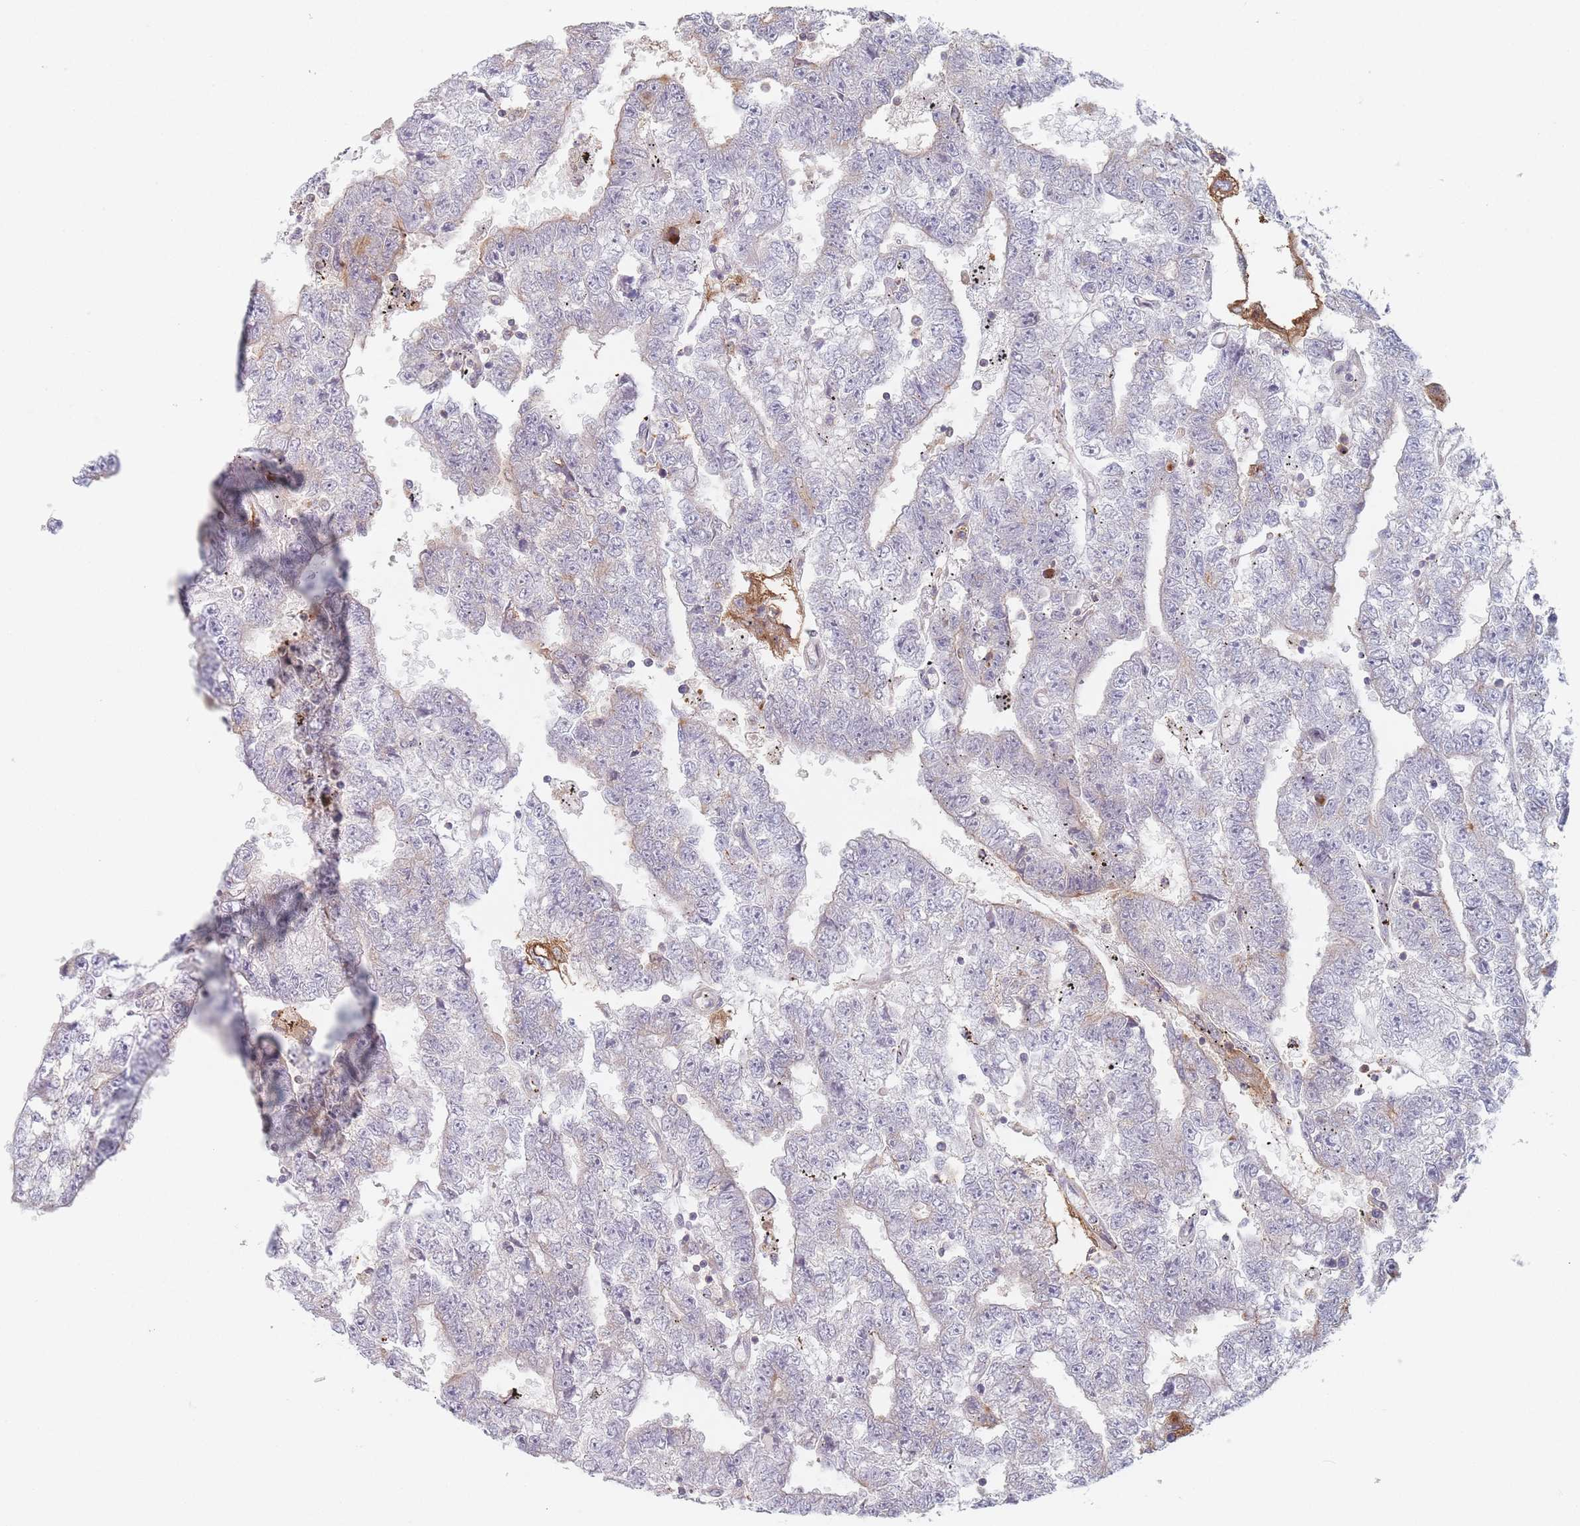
{"staining": {"intensity": "negative", "quantity": "none", "location": "none"}, "tissue": "testis cancer", "cell_type": "Tumor cells", "image_type": "cancer", "snomed": [{"axis": "morphology", "description": "Carcinoma, Embryonal, NOS"}, {"axis": "topography", "description": "Testis"}], "caption": "Testis embryonal carcinoma stained for a protein using immunohistochemistry exhibits no staining tumor cells.", "gene": "PPM1A", "patient": {"sex": "male", "age": 25}}